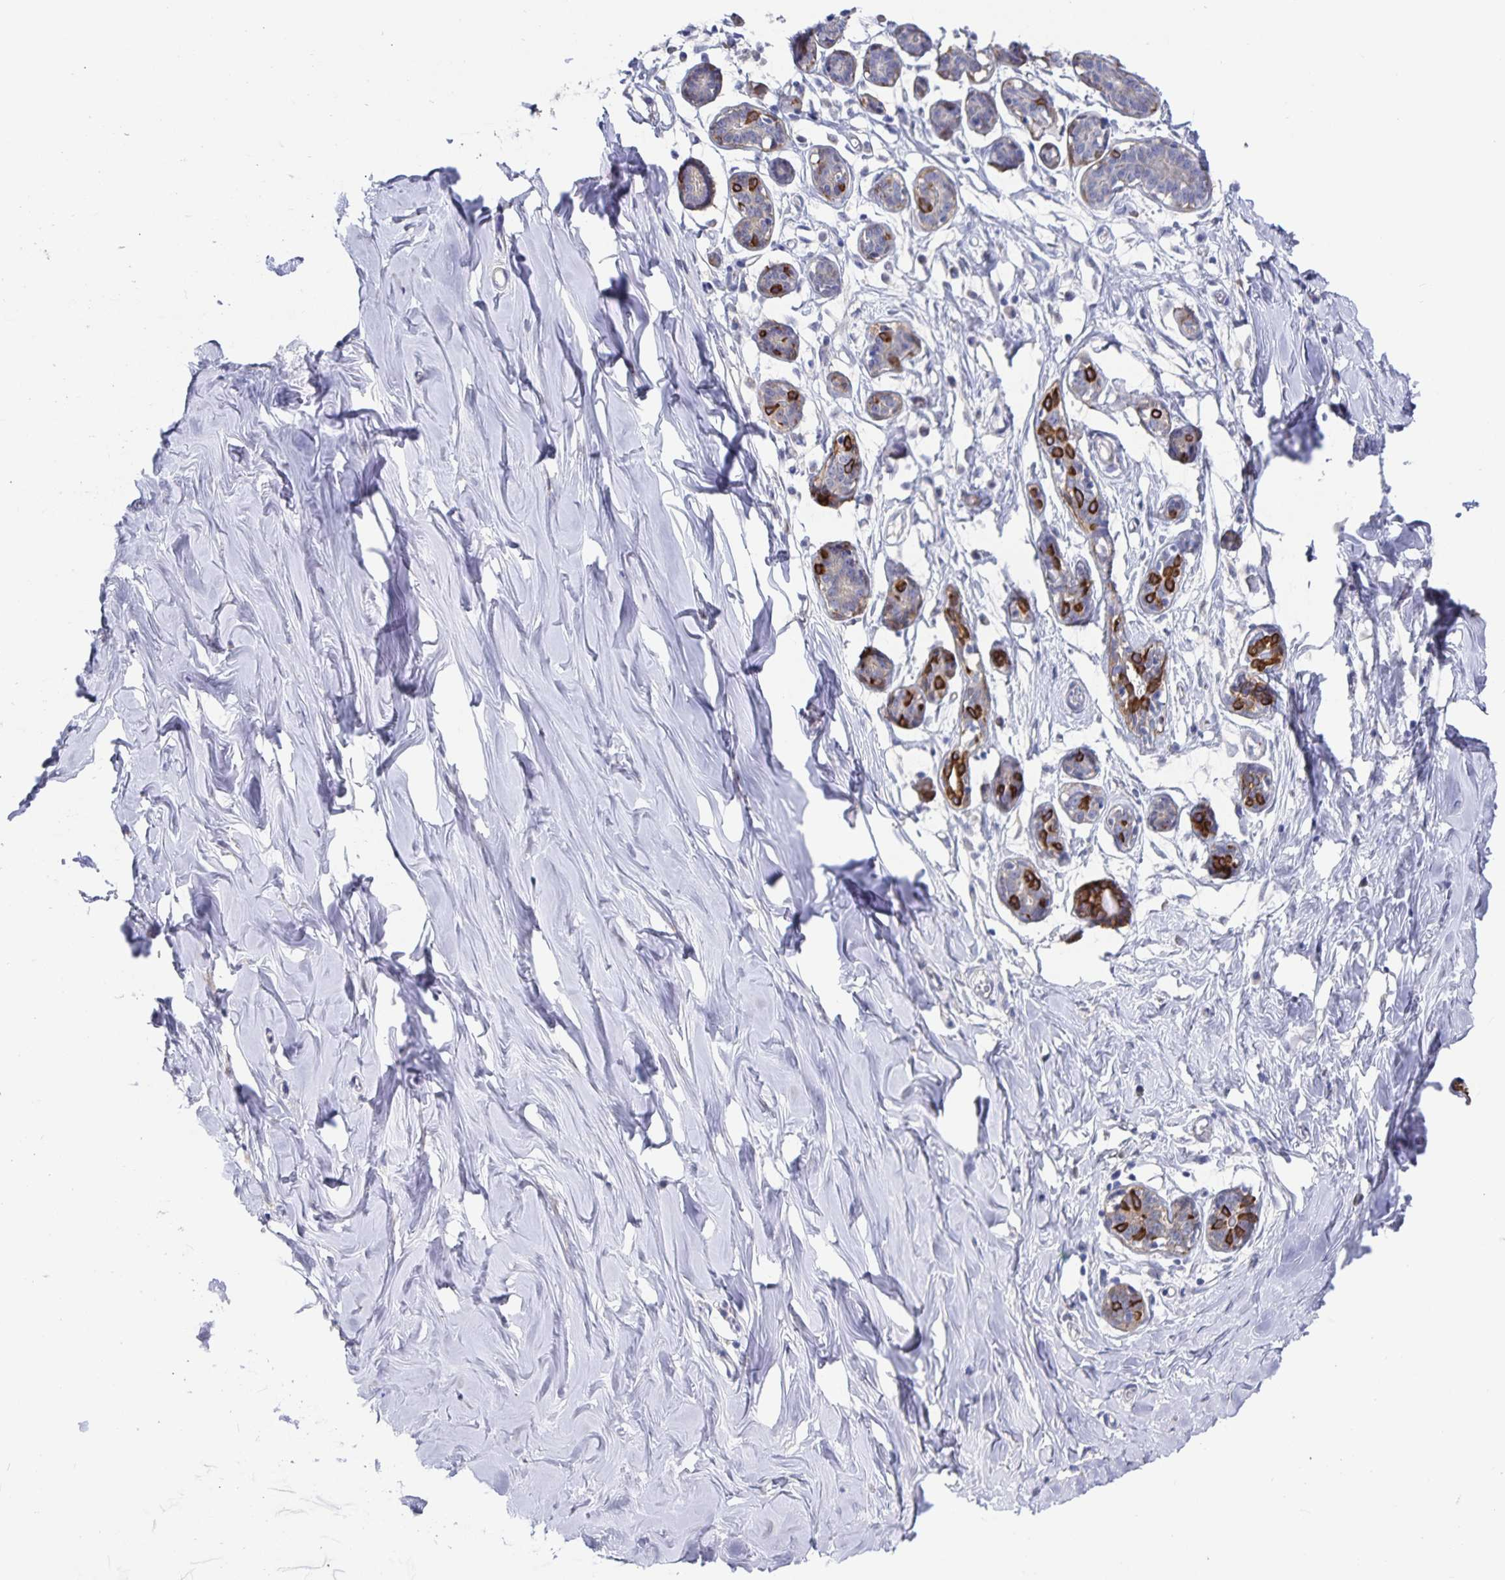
{"staining": {"intensity": "negative", "quantity": "none", "location": "none"}, "tissue": "breast", "cell_type": "Adipocytes", "image_type": "normal", "snomed": [{"axis": "morphology", "description": "Normal tissue, NOS"}, {"axis": "topography", "description": "Breast"}], "caption": "An immunohistochemistry histopathology image of normal breast is shown. There is no staining in adipocytes of breast.", "gene": "ZIK1", "patient": {"sex": "female", "age": 27}}